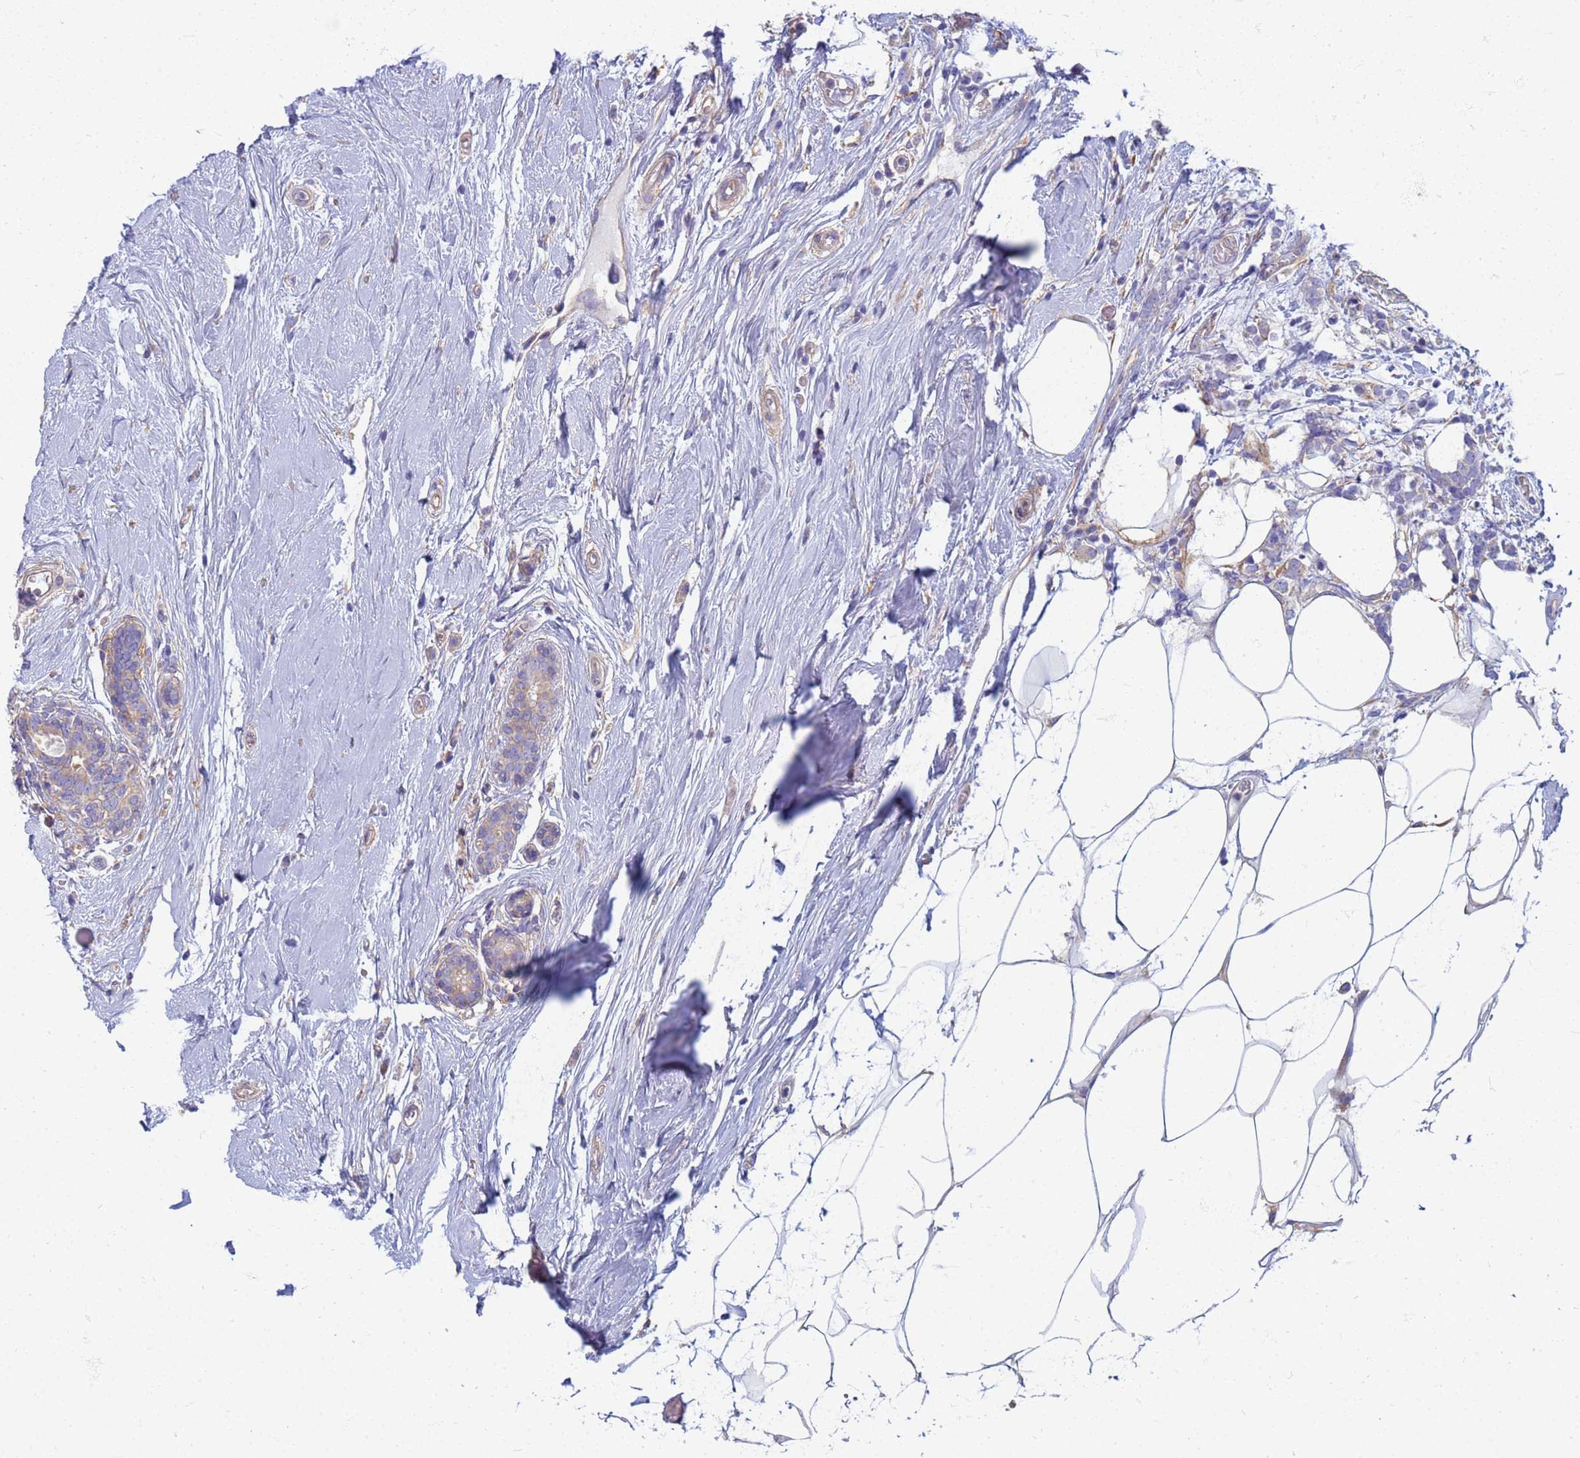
{"staining": {"intensity": "weak", "quantity": "<25%", "location": "cytoplasmic/membranous"}, "tissue": "breast cancer", "cell_type": "Tumor cells", "image_type": "cancer", "snomed": [{"axis": "morphology", "description": "Lobular carcinoma"}, {"axis": "topography", "description": "Breast"}], "caption": "Photomicrograph shows no protein expression in tumor cells of lobular carcinoma (breast) tissue.", "gene": "EEA1", "patient": {"sex": "female", "age": 58}}